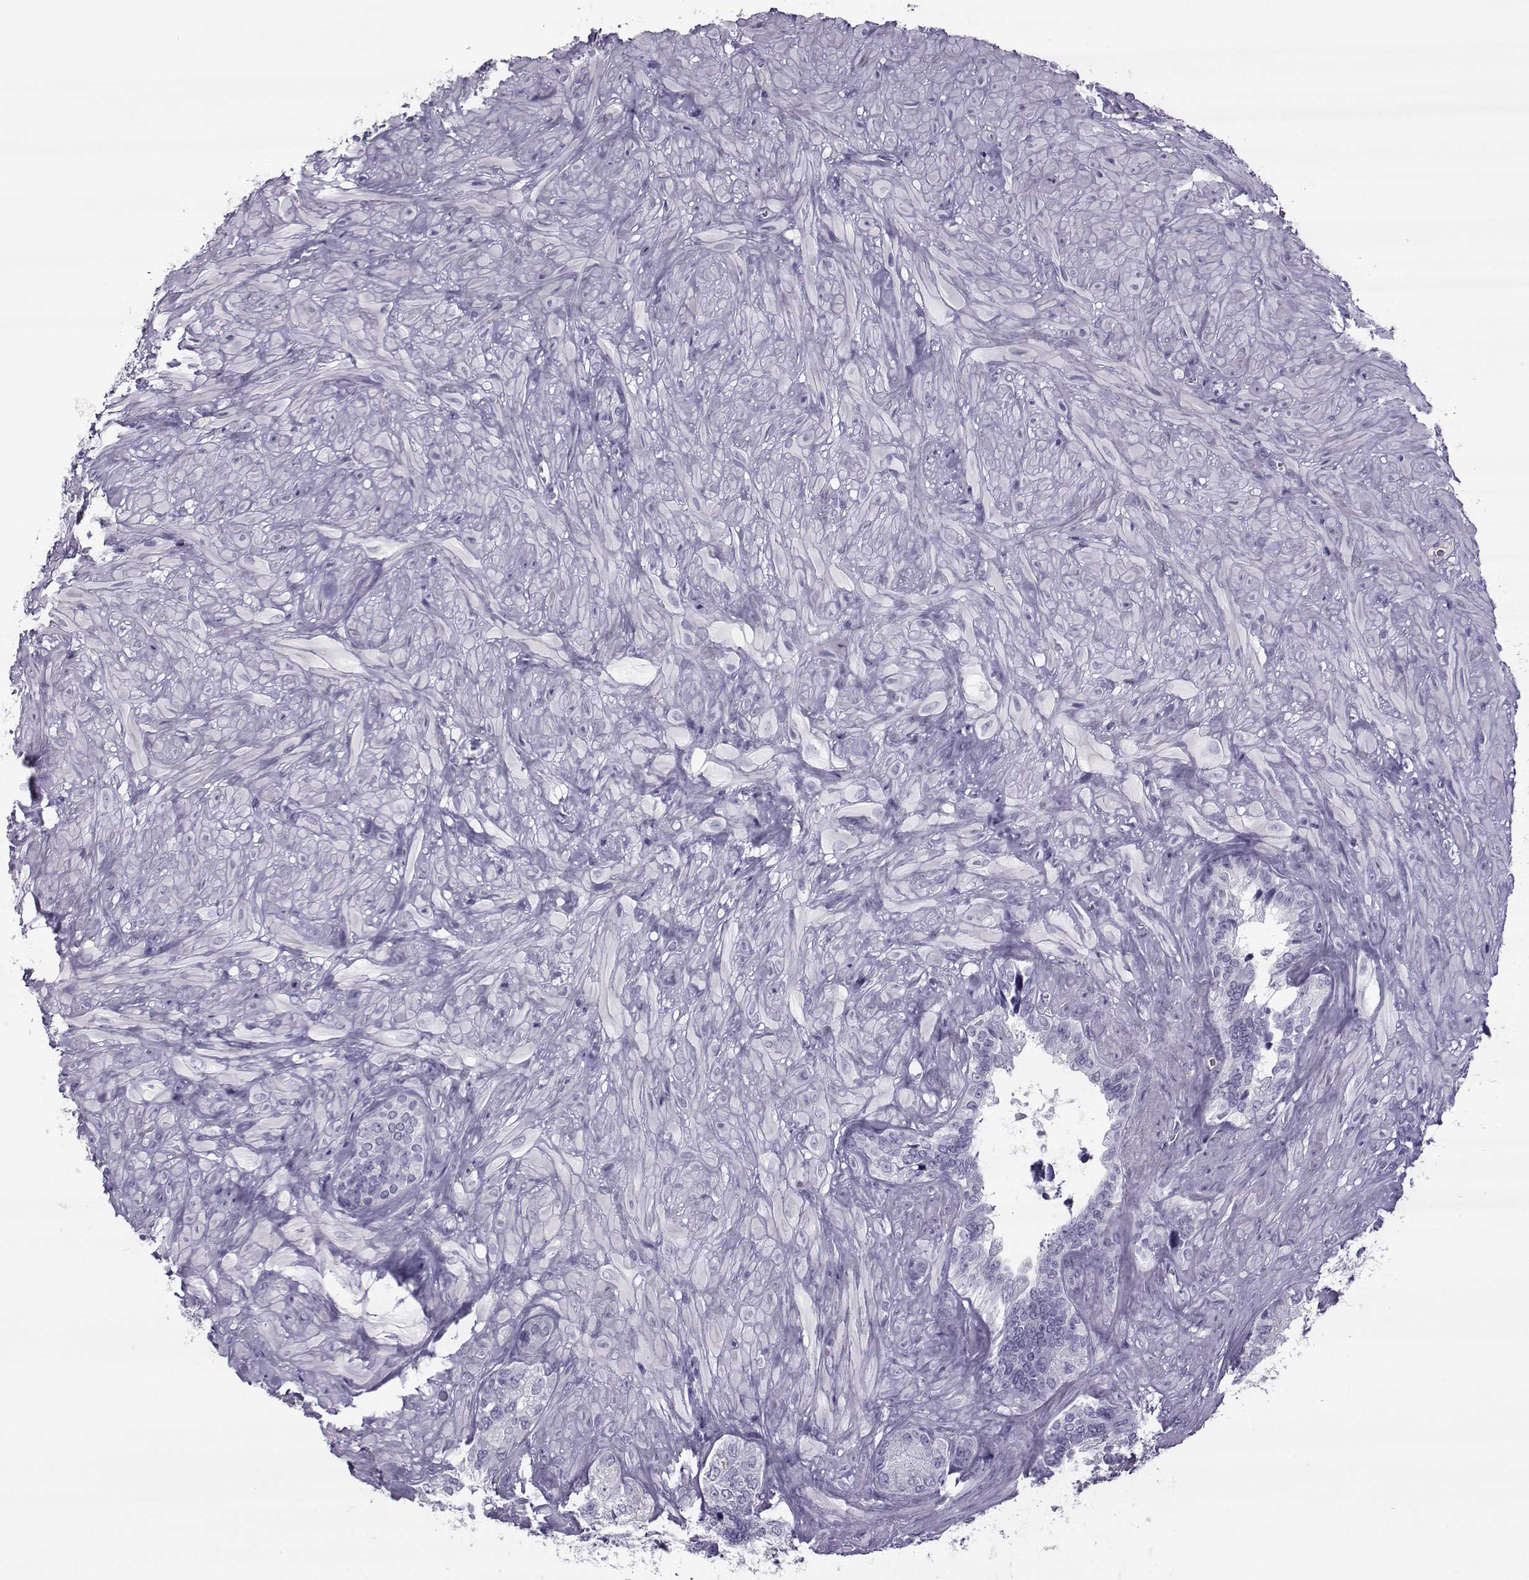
{"staining": {"intensity": "negative", "quantity": "none", "location": "none"}, "tissue": "seminal vesicle", "cell_type": "Glandular cells", "image_type": "normal", "snomed": [{"axis": "morphology", "description": "Normal tissue, NOS"}, {"axis": "topography", "description": "Seminal veicle"}], "caption": "IHC photomicrograph of unremarkable human seminal vesicle stained for a protein (brown), which reveals no positivity in glandular cells. Brightfield microscopy of immunohistochemistry (IHC) stained with DAB (3,3'-diaminobenzidine) (brown) and hematoxylin (blue), captured at high magnification.", "gene": "ARMC2", "patient": {"sex": "male", "age": 72}}